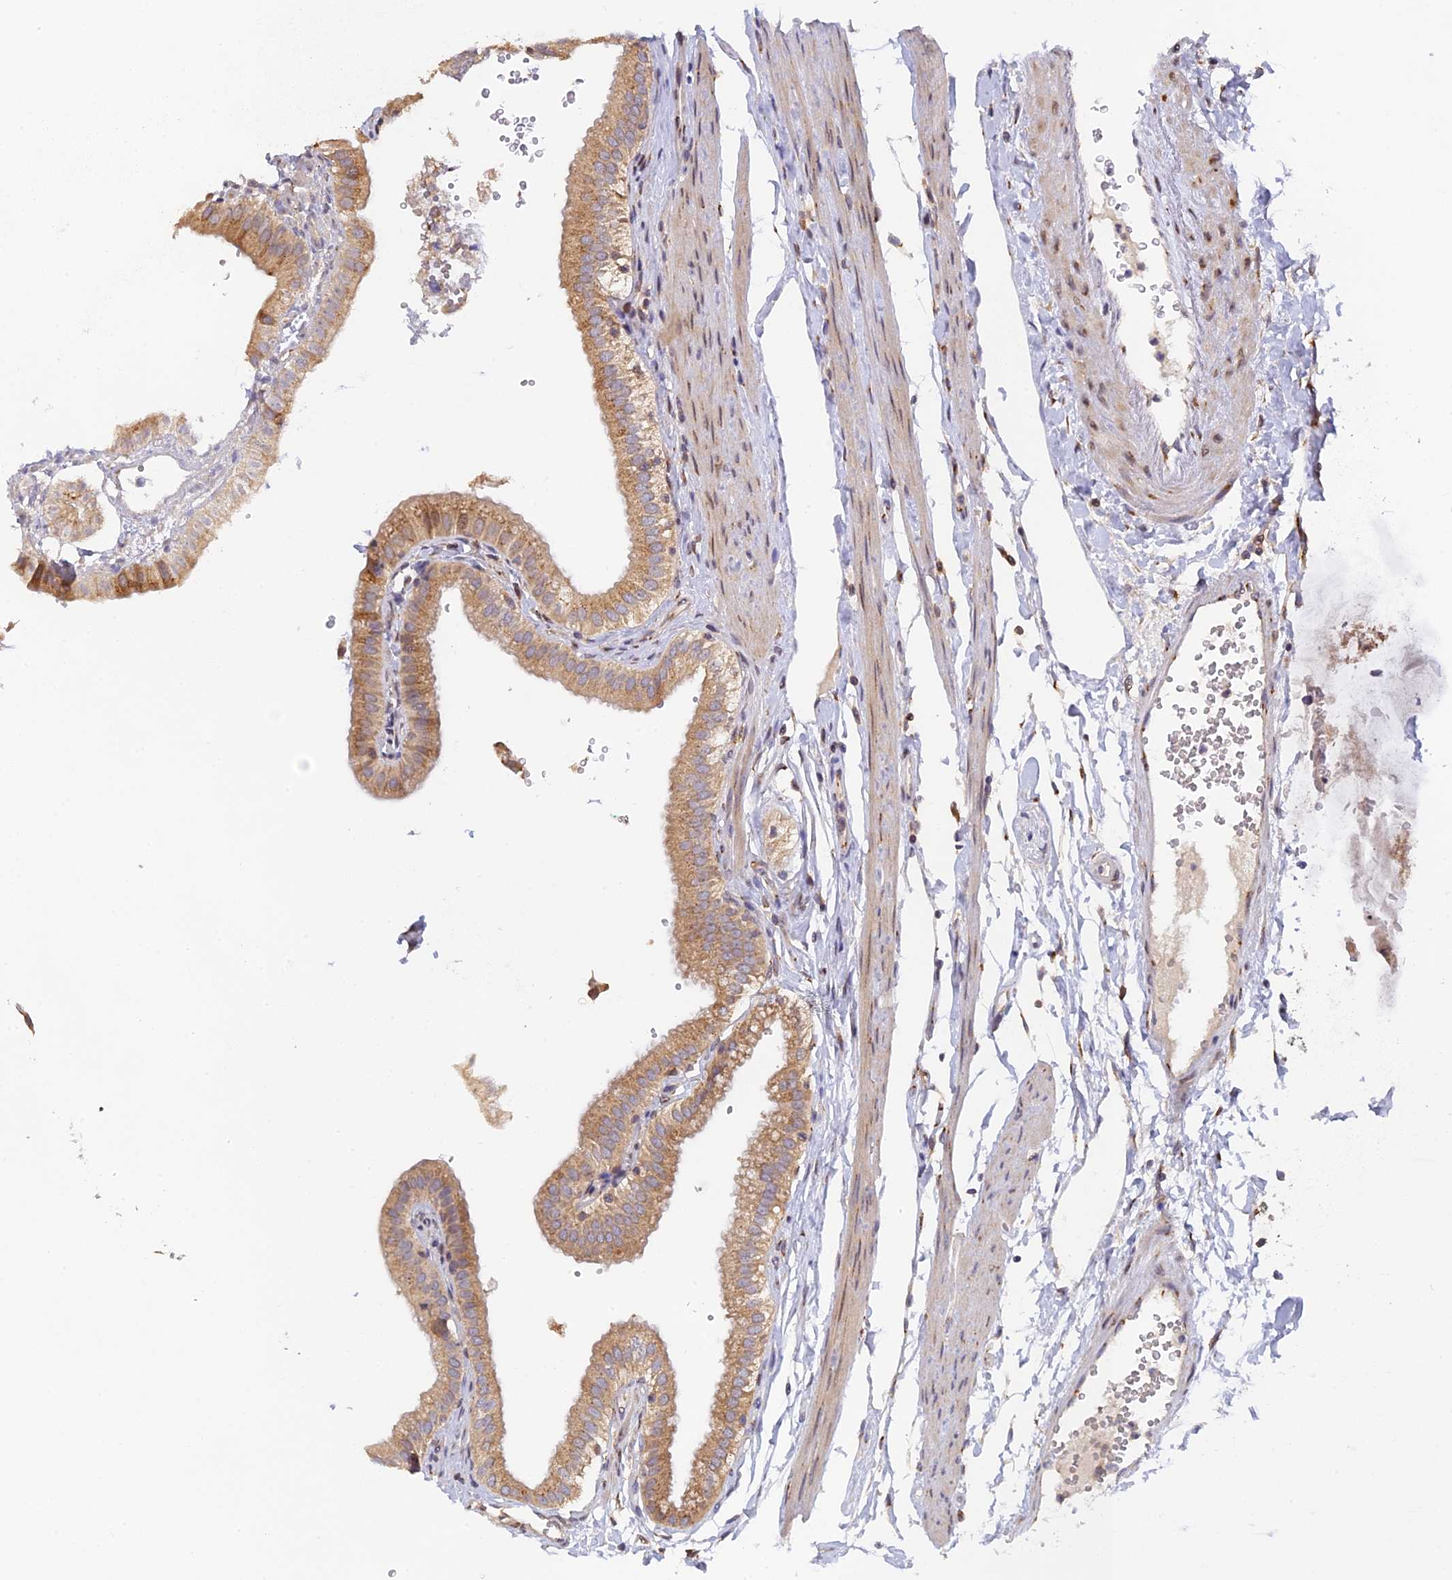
{"staining": {"intensity": "moderate", "quantity": ">75%", "location": "cytoplasmic/membranous"}, "tissue": "gallbladder", "cell_type": "Glandular cells", "image_type": "normal", "snomed": [{"axis": "morphology", "description": "Normal tissue, NOS"}, {"axis": "topography", "description": "Gallbladder"}], "caption": "Immunohistochemical staining of unremarkable human gallbladder exhibits moderate cytoplasmic/membranous protein expression in about >75% of glandular cells. (brown staining indicates protein expression, while blue staining denotes nuclei).", "gene": "SNX17", "patient": {"sex": "female", "age": 61}}